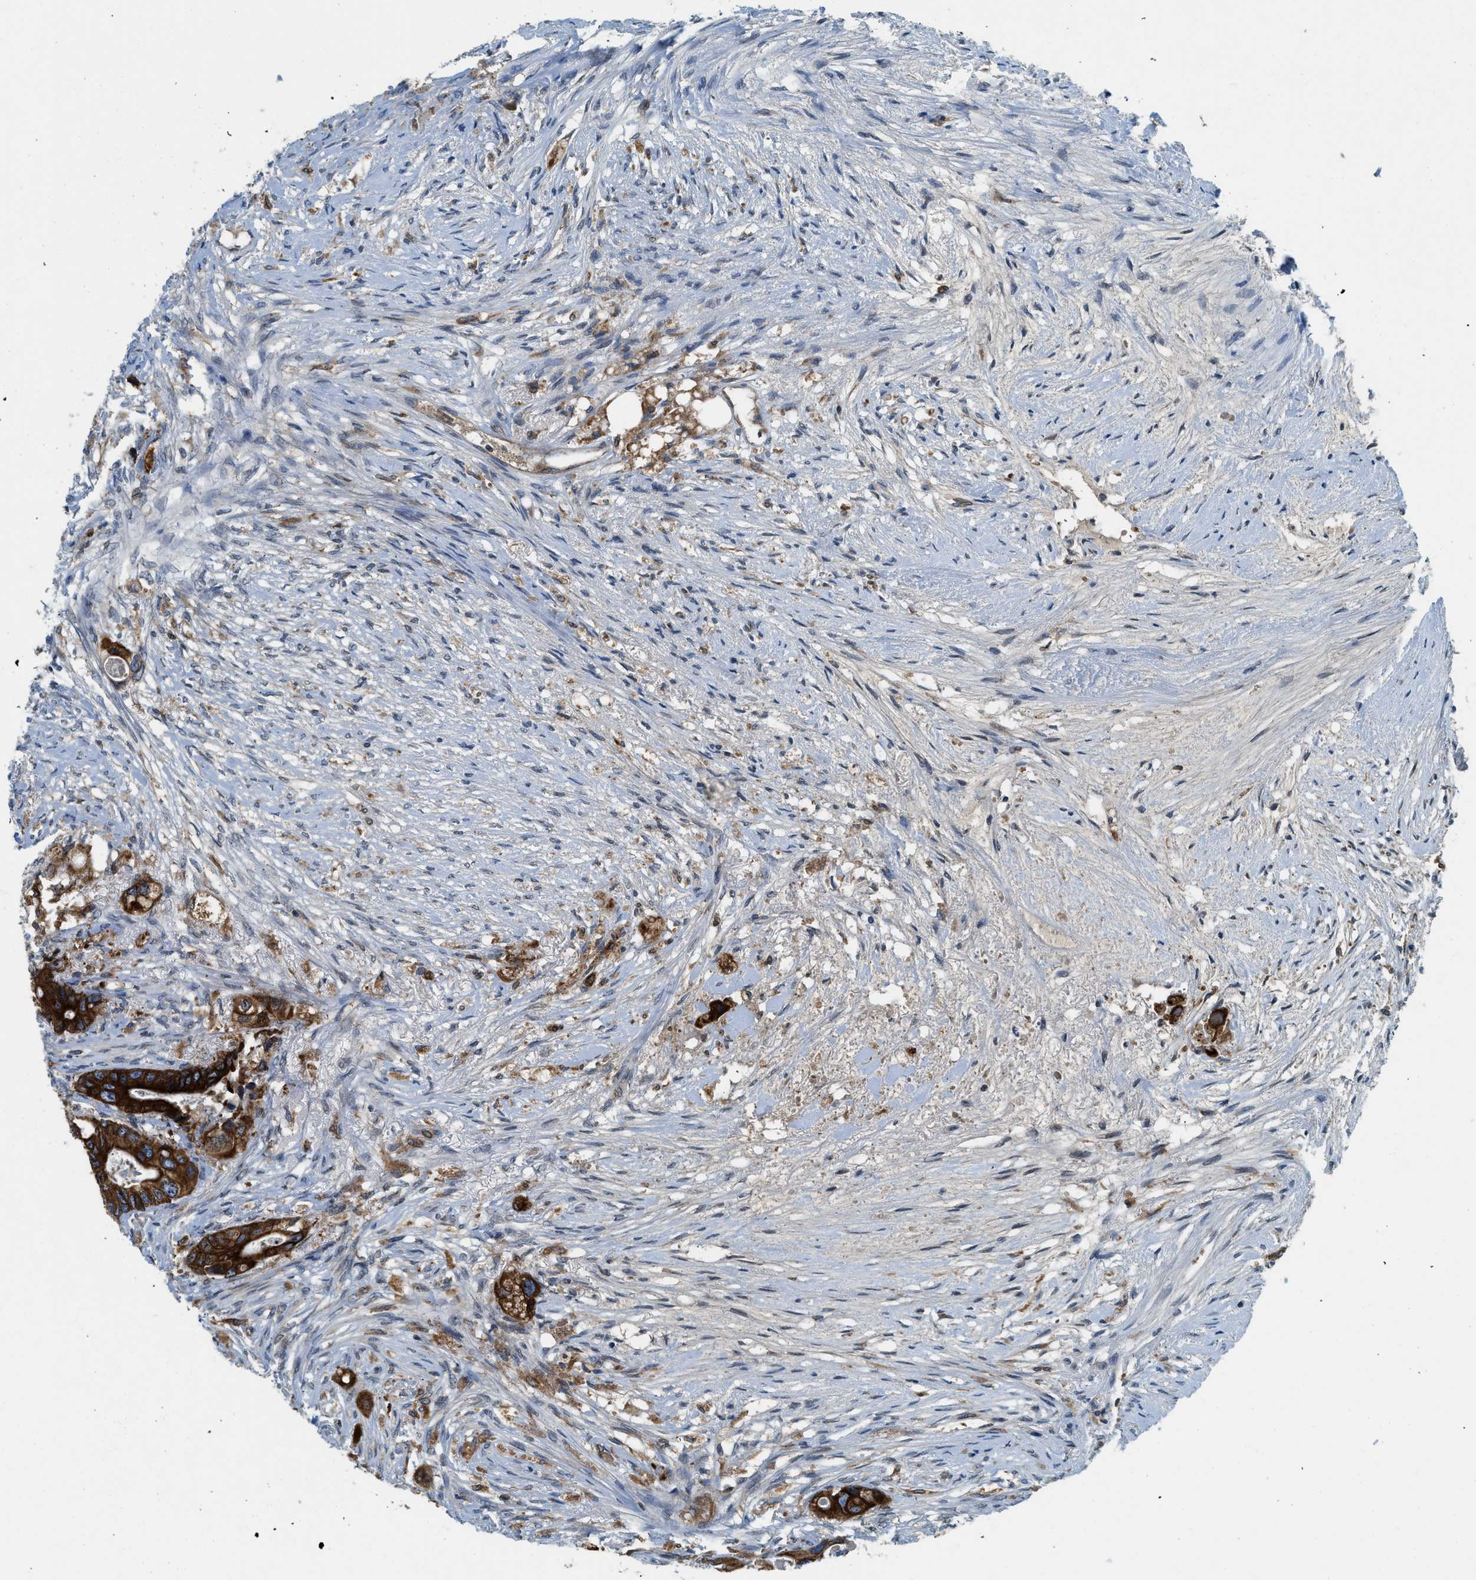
{"staining": {"intensity": "strong", "quantity": ">75%", "location": "cytoplasmic/membranous"}, "tissue": "colorectal cancer", "cell_type": "Tumor cells", "image_type": "cancer", "snomed": [{"axis": "morphology", "description": "Adenocarcinoma, NOS"}, {"axis": "topography", "description": "Colon"}], "caption": "There is high levels of strong cytoplasmic/membranous staining in tumor cells of colorectal cancer, as demonstrated by immunohistochemical staining (brown color).", "gene": "BCAP31", "patient": {"sex": "female", "age": 57}}